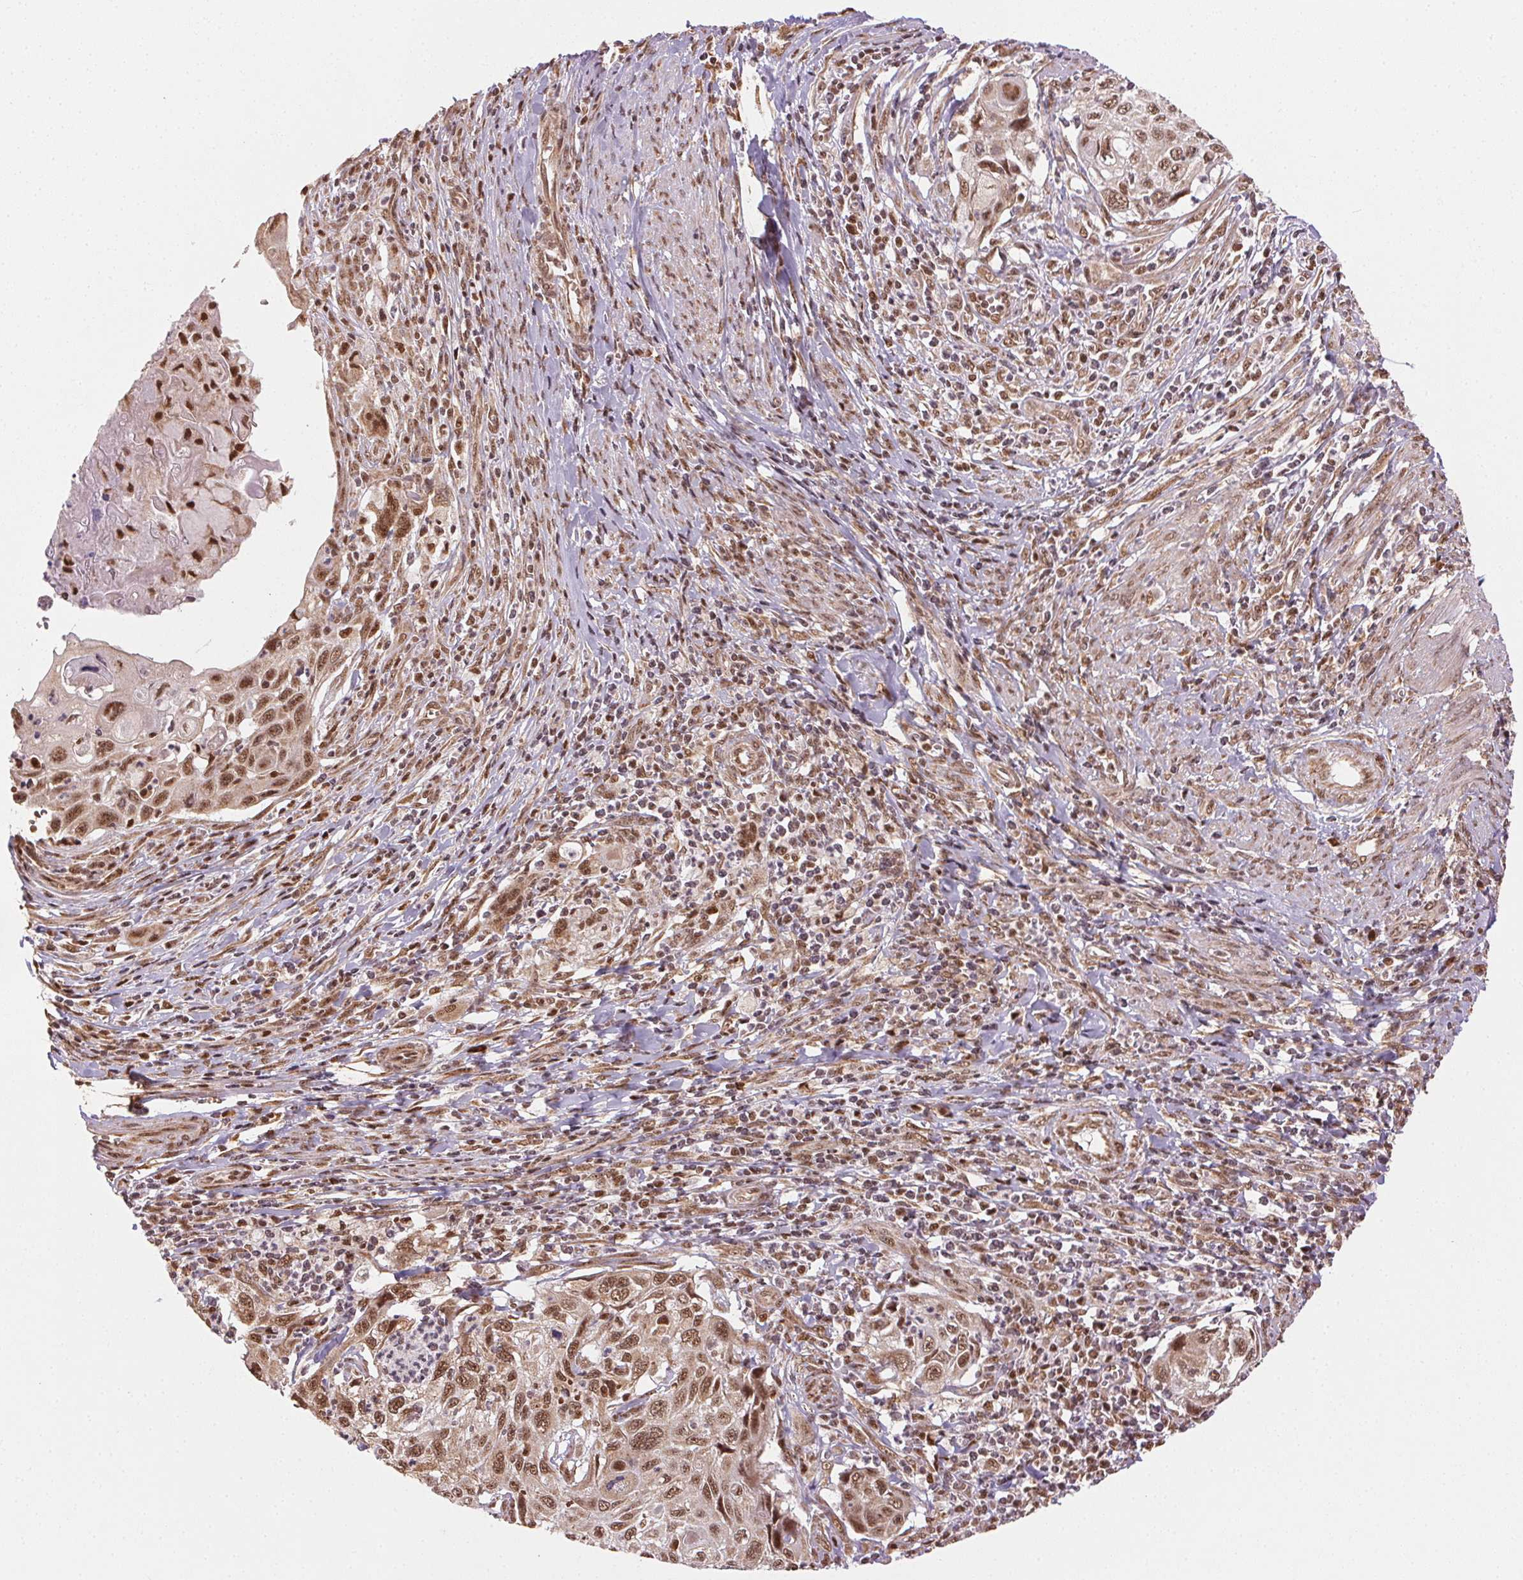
{"staining": {"intensity": "moderate", "quantity": ">75%", "location": "nuclear"}, "tissue": "cervical cancer", "cell_type": "Tumor cells", "image_type": "cancer", "snomed": [{"axis": "morphology", "description": "Squamous cell carcinoma, NOS"}, {"axis": "topography", "description": "Cervix"}], "caption": "Immunohistochemistry photomicrograph of neoplastic tissue: cervical cancer (squamous cell carcinoma) stained using immunohistochemistry displays medium levels of moderate protein expression localized specifically in the nuclear of tumor cells, appearing as a nuclear brown color.", "gene": "TREML4", "patient": {"sex": "female", "age": 70}}